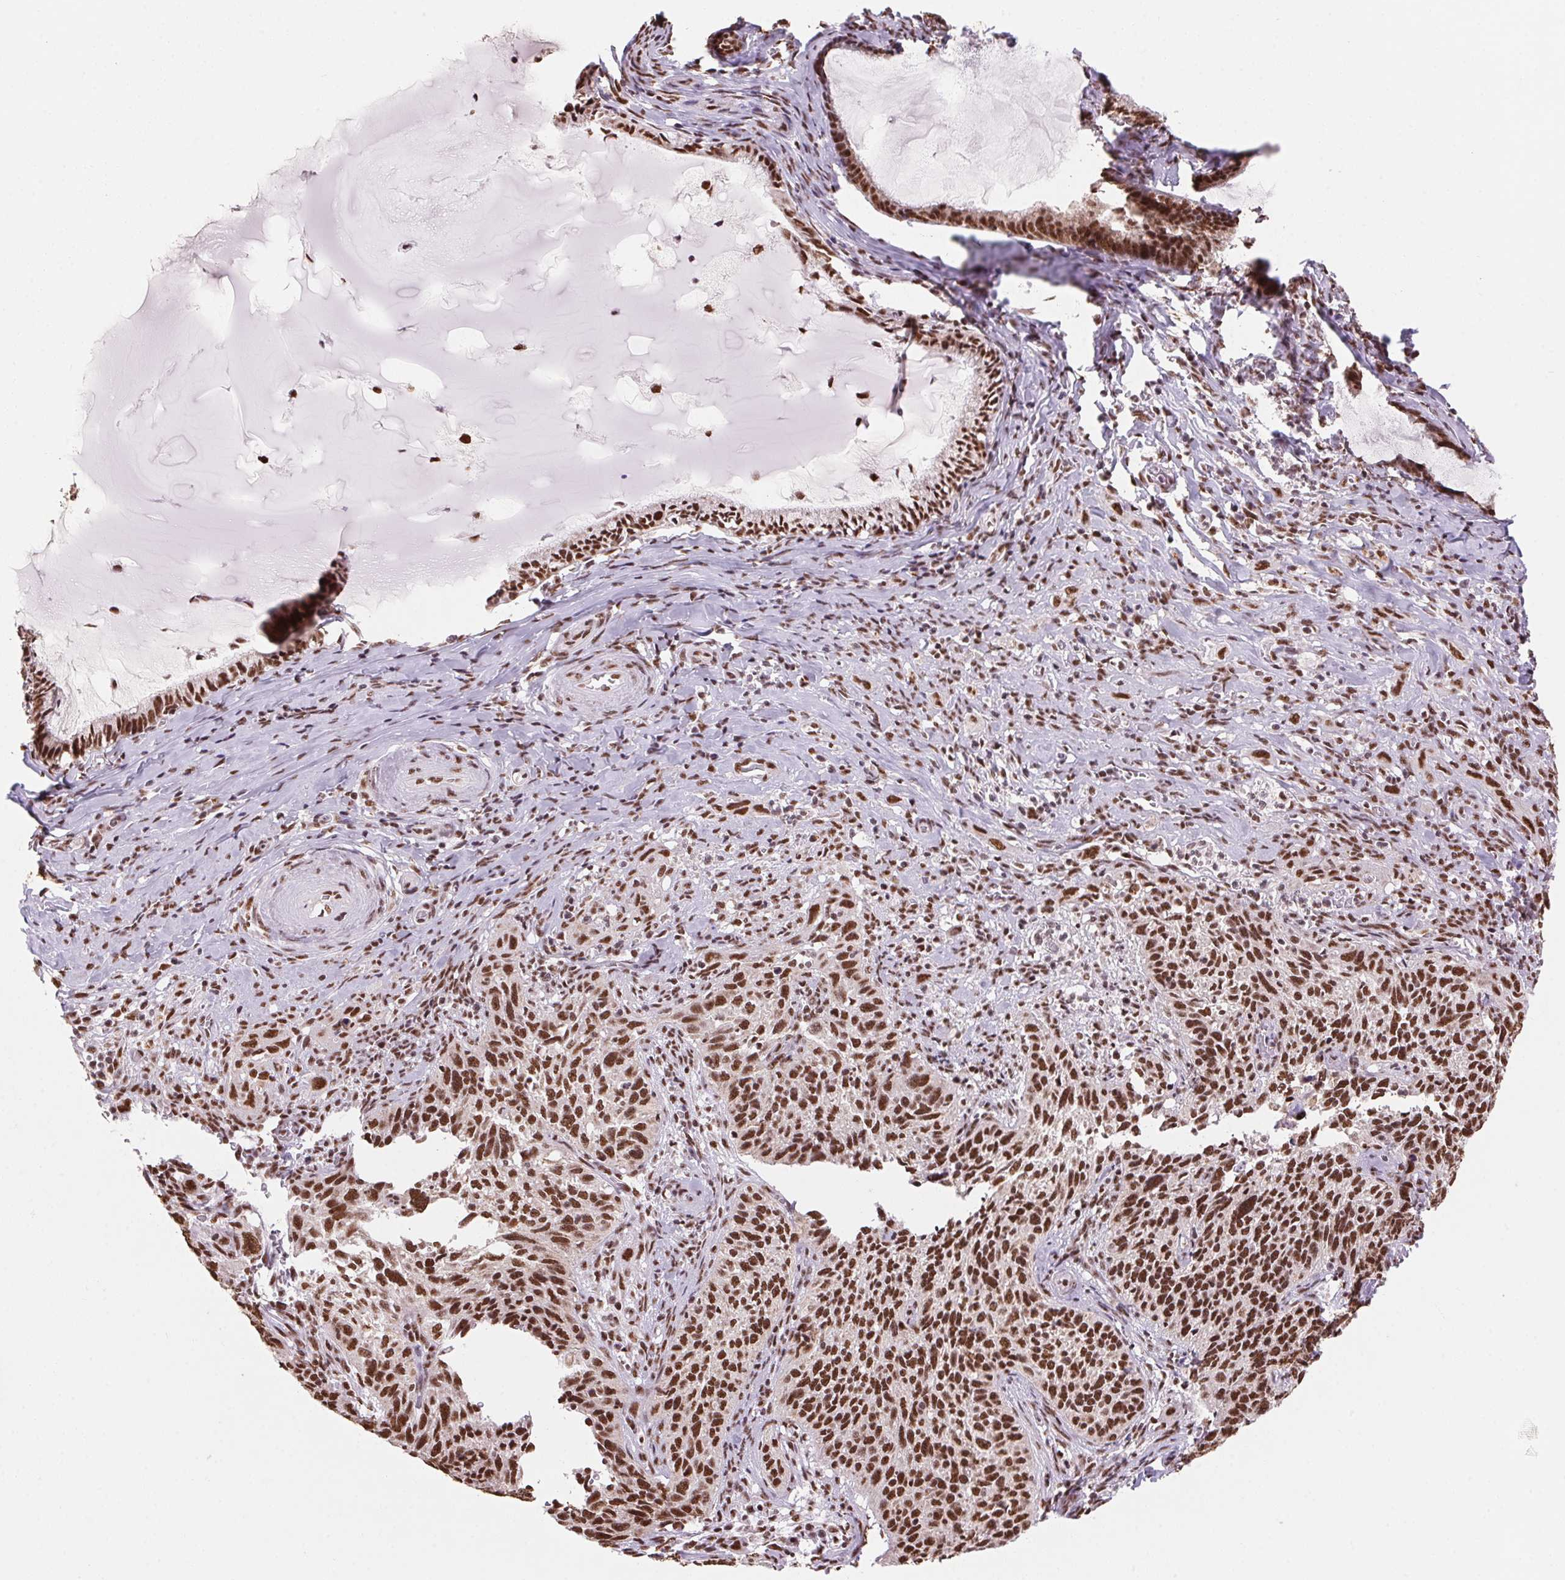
{"staining": {"intensity": "strong", "quantity": ">75%", "location": "nuclear"}, "tissue": "cervical cancer", "cell_type": "Tumor cells", "image_type": "cancer", "snomed": [{"axis": "morphology", "description": "Squamous cell carcinoma, NOS"}, {"axis": "topography", "description": "Cervix"}], "caption": "Squamous cell carcinoma (cervical) tissue shows strong nuclear expression in approximately >75% of tumor cells, visualized by immunohistochemistry.", "gene": "SNRPG", "patient": {"sex": "female", "age": 51}}